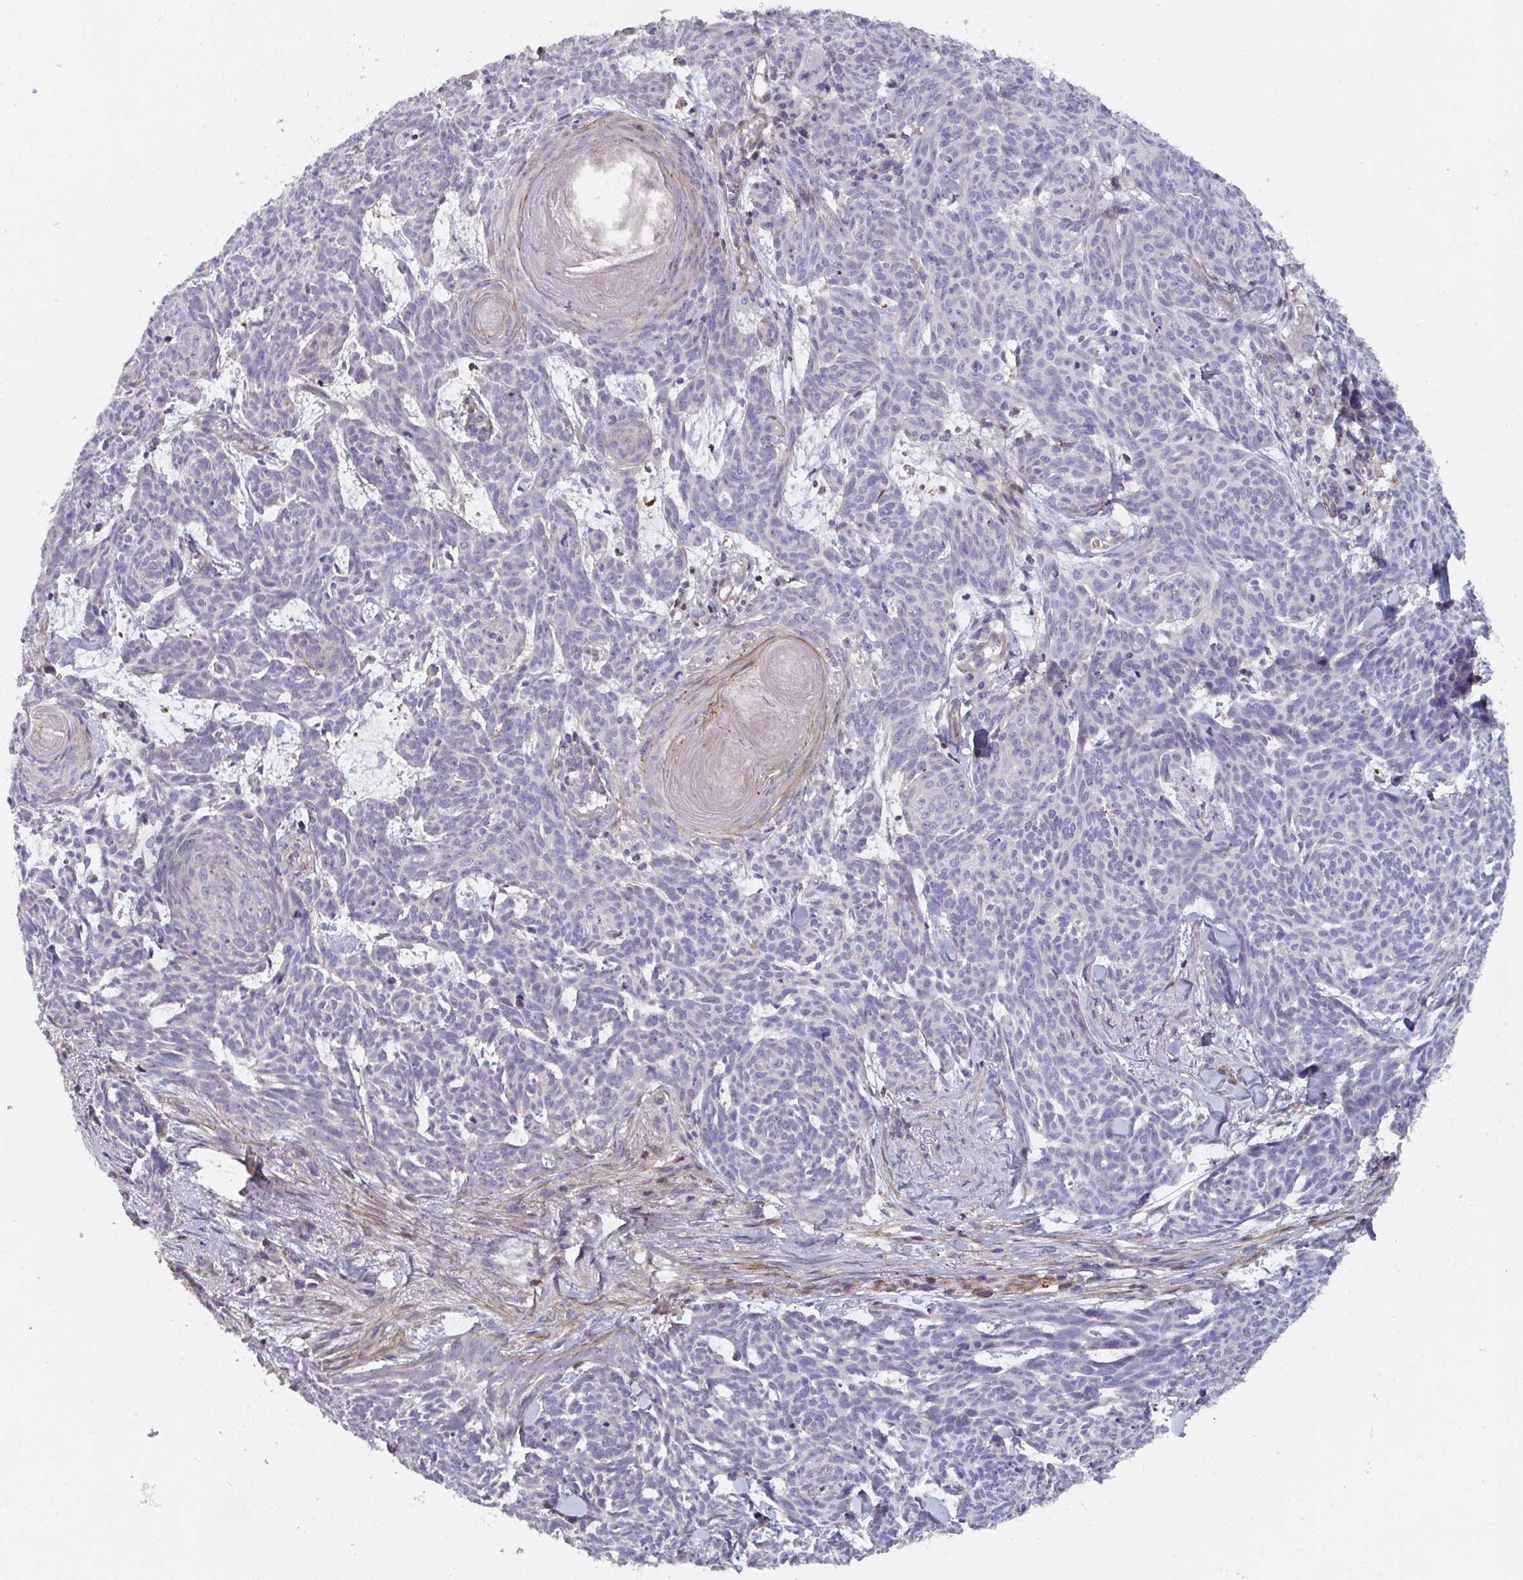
{"staining": {"intensity": "negative", "quantity": "none", "location": "none"}, "tissue": "skin cancer", "cell_type": "Tumor cells", "image_type": "cancer", "snomed": [{"axis": "morphology", "description": "Basal cell carcinoma"}, {"axis": "topography", "description": "Skin"}], "caption": "IHC image of human basal cell carcinoma (skin) stained for a protein (brown), which displays no expression in tumor cells.", "gene": "FZD2", "patient": {"sex": "female", "age": 93}}